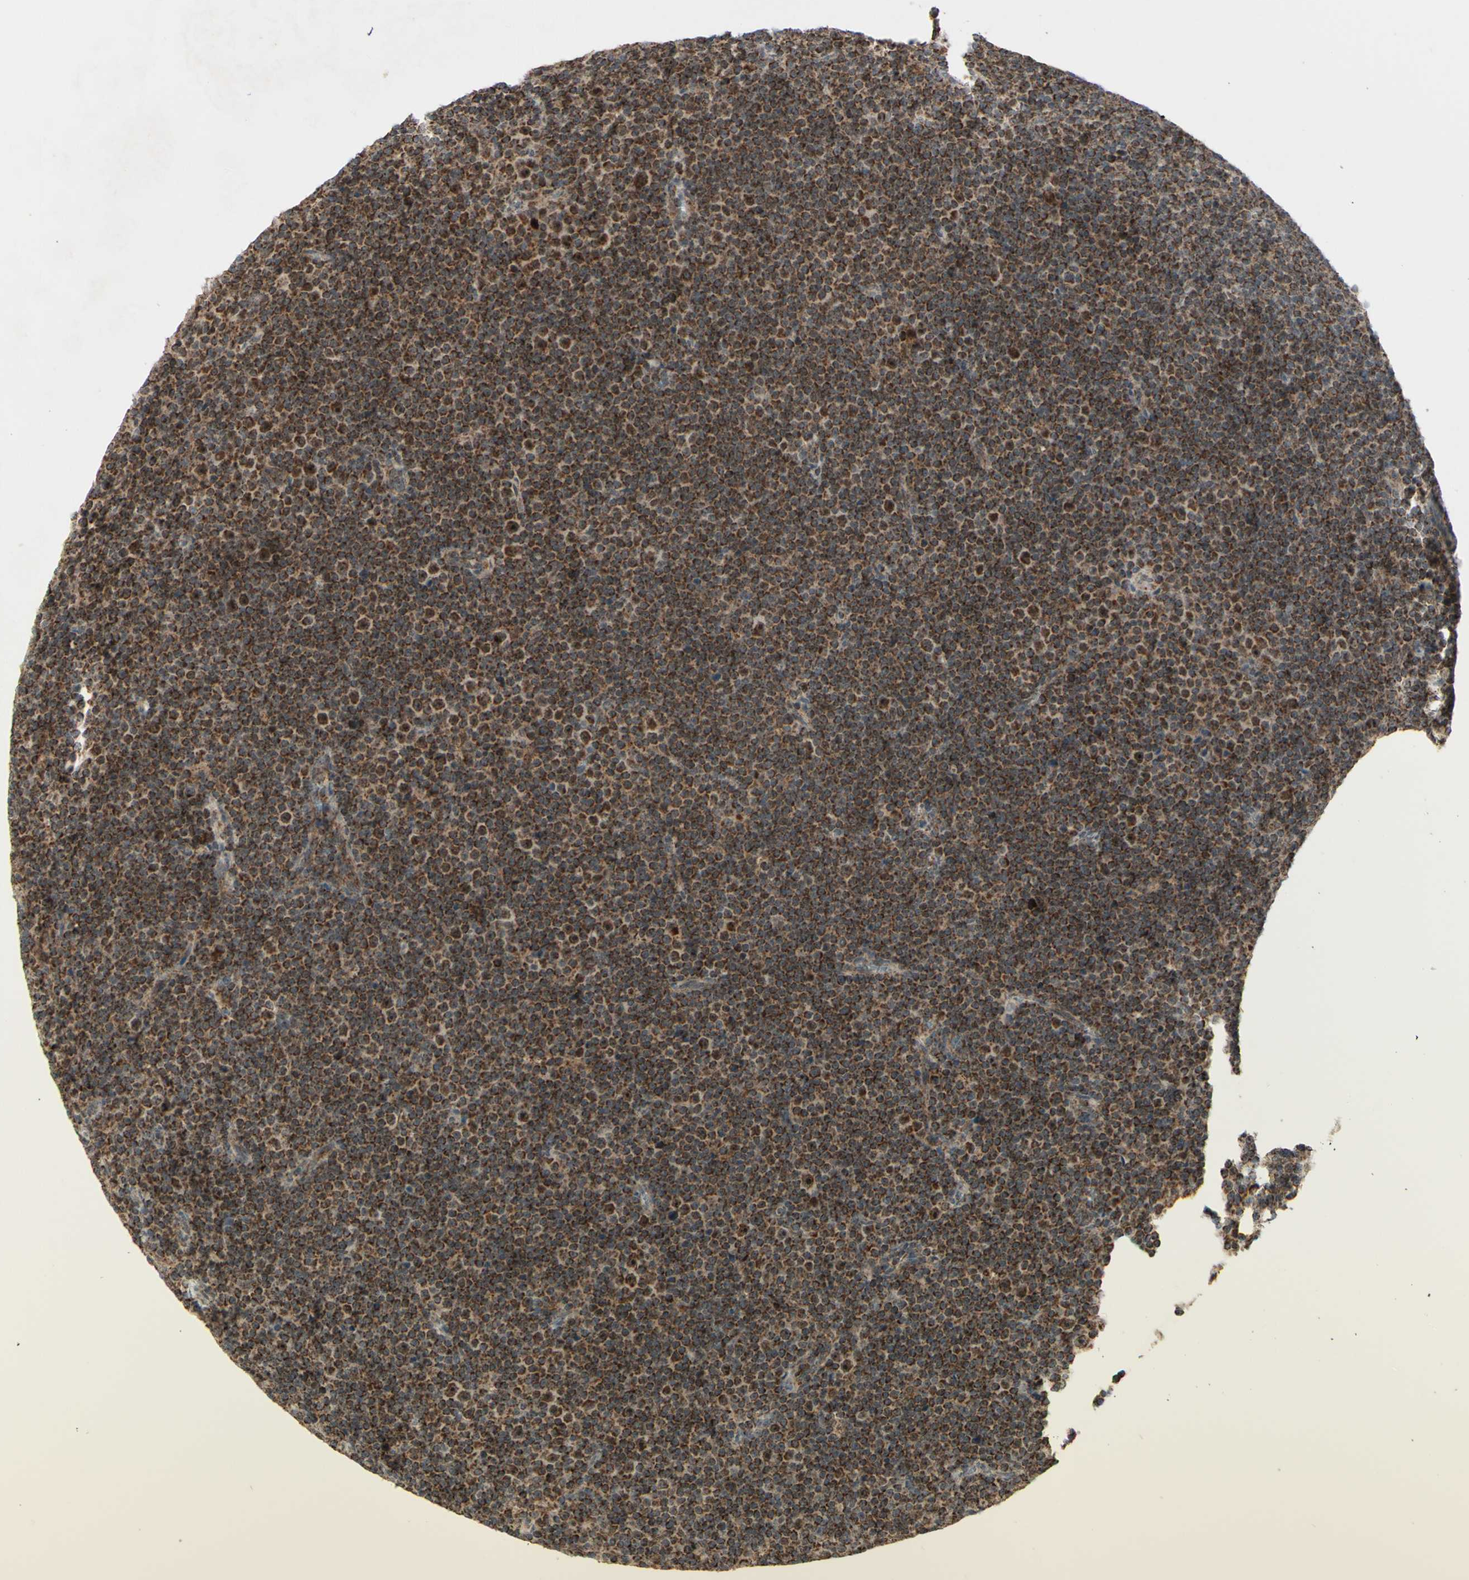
{"staining": {"intensity": "strong", "quantity": ">75%", "location": "cytoplasmic/membranous"}, "tissue": "lymphoma", "cell_type": "Tumor cells", "image_type": "cancer", "snomed": [{"axis": "morphology", "description": "Malignant lymphoma, non-Hodgkin's type, Low grade"}, {"axis": "topography", "description": "Lymph node"}], "caption": "Tumor cells demonstrate strong cytoplasmic/membranous positivity in approximately >75% of cells in lymphoma.", "gene": "DHRS3", "patient": {"sex": "female", "age": 67}}